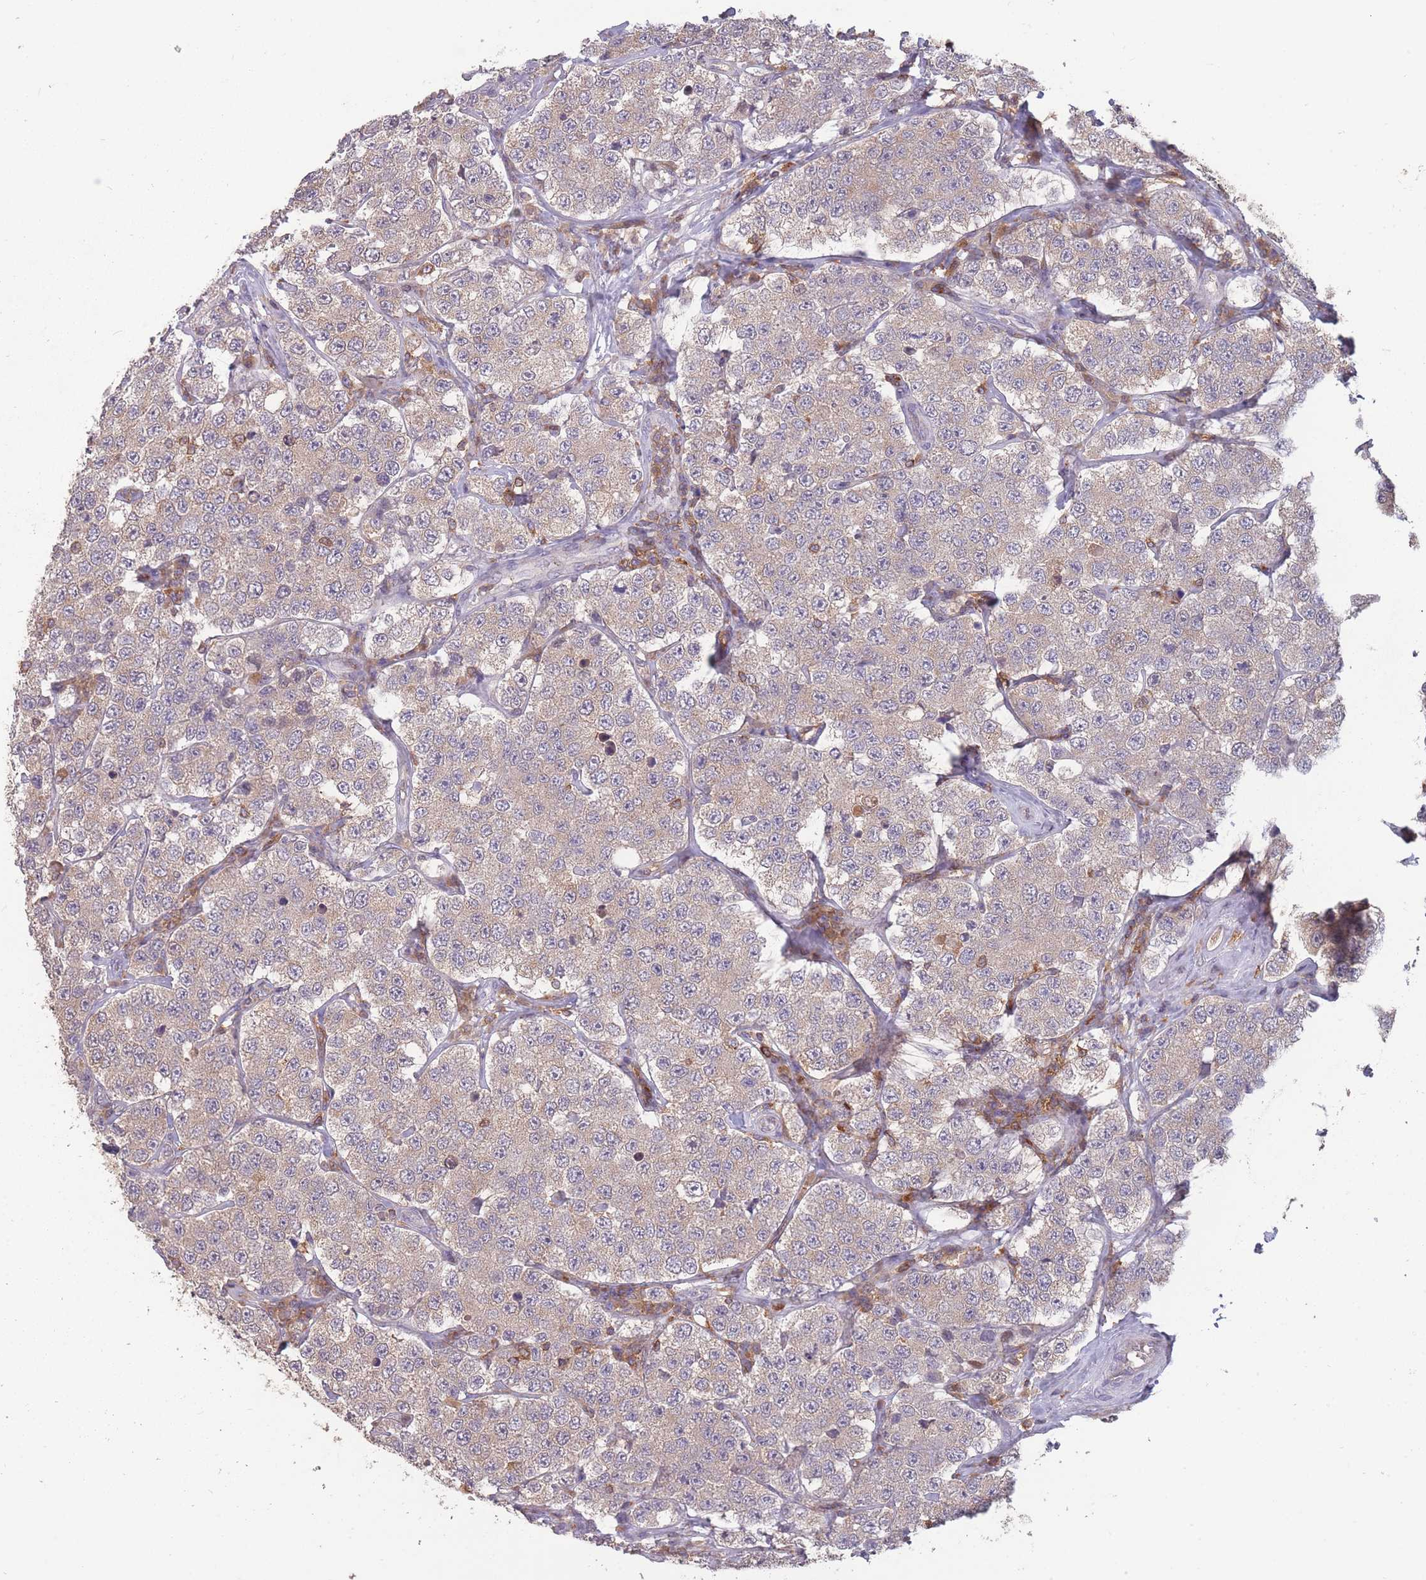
{"staining": {"intensity": "weak", "quantity": "<25%", "location": "cytoplasmic/membranous"}, "tissue": "testis cancer", "cell_type": "Tumor cells", "image_type": "cancer", "snomed": [{"axis": "morphology", "description": "Seminoma, NOS"}, {"axis": "topography", "description": "Testis"}], "caption": "DAB immunohistochemical staining of human seminoma (testis) reveals no significant expression in tumor cells. Brightfield microscopy of IHC stained with DAB (brown) and hematoxylin (blue), captured at high magnification.", "gene": "GMIP", "patient": {"sex": "male", "age": 34}}